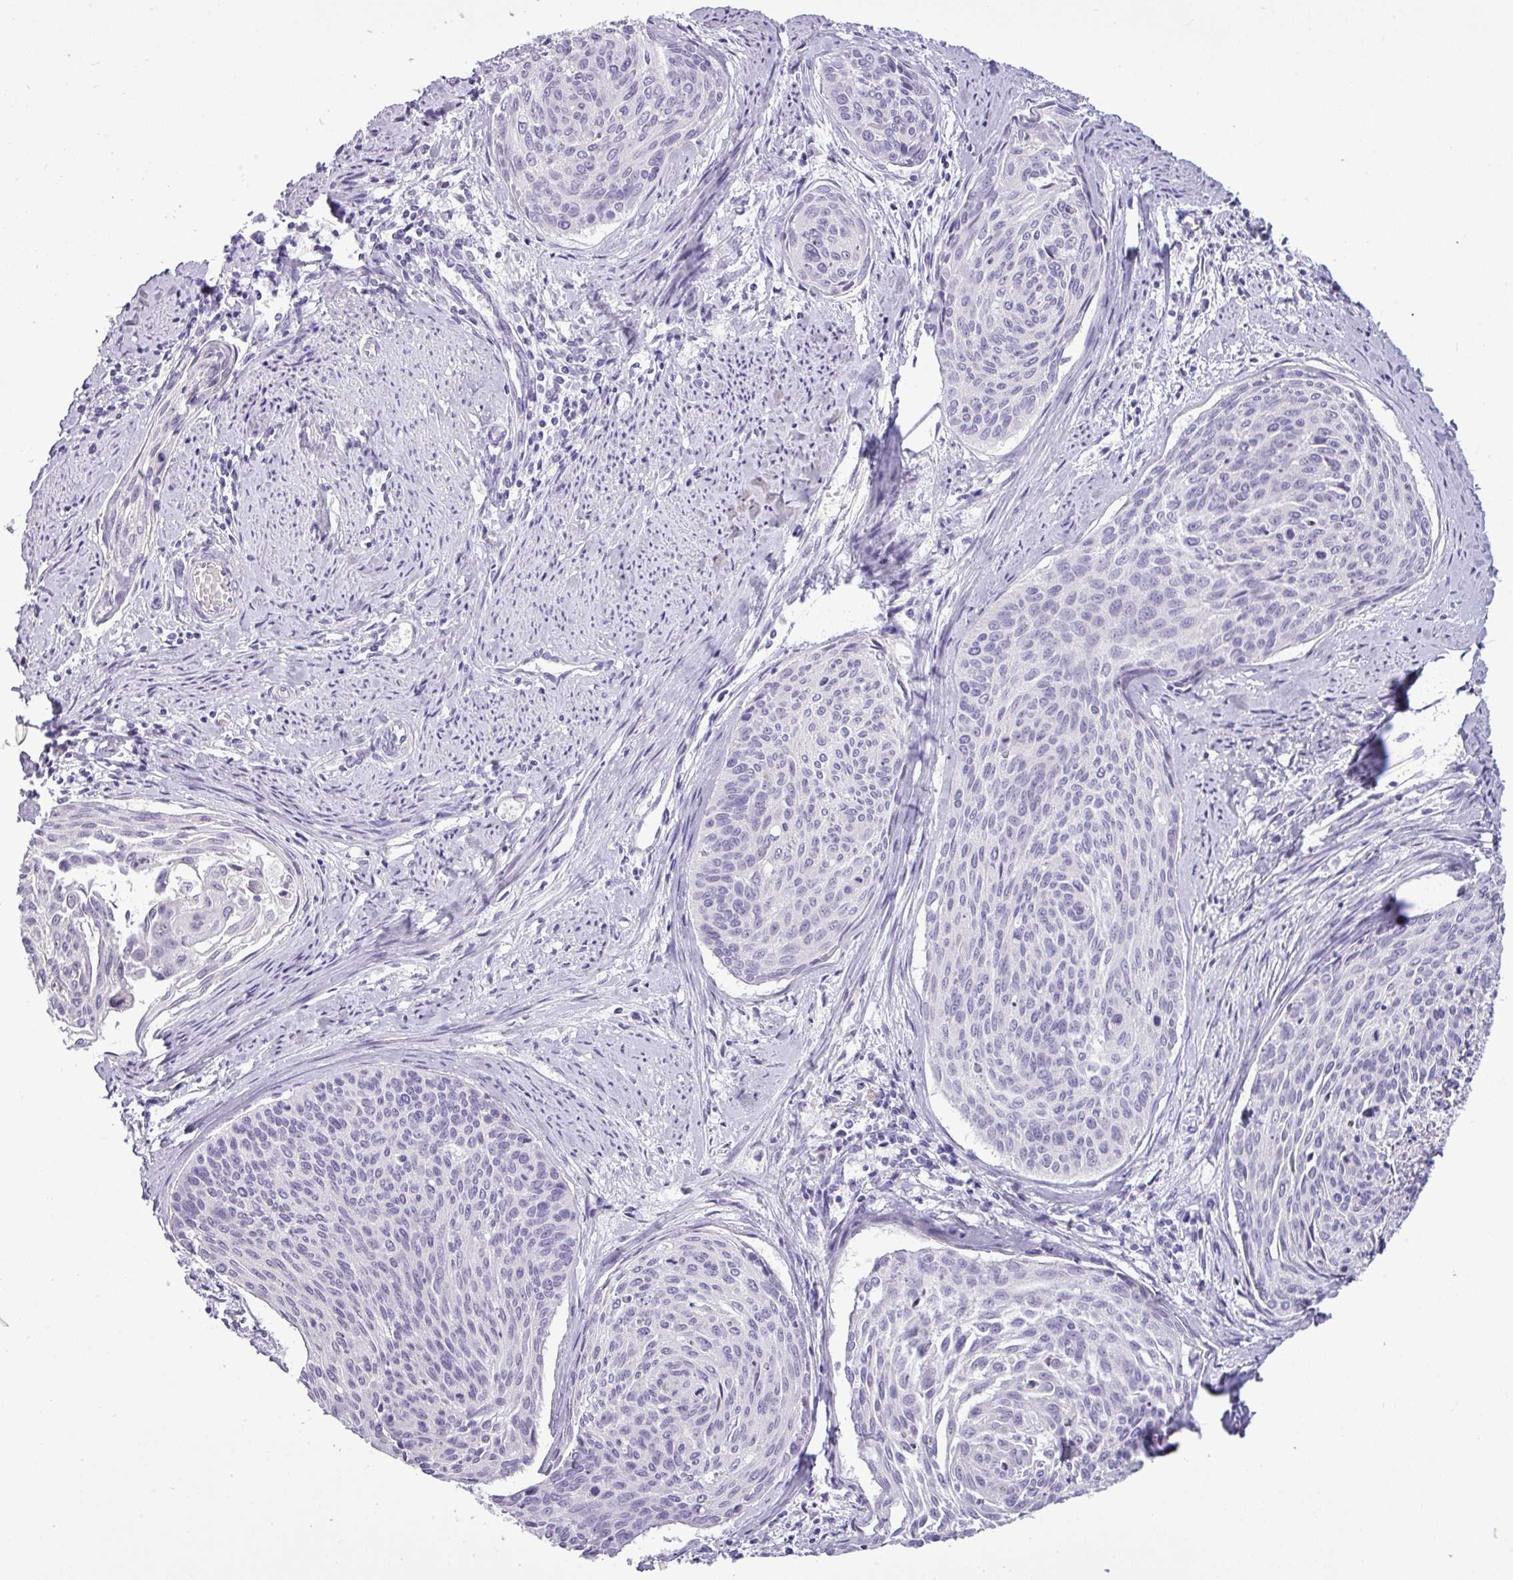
{"staining": {"intensity": "negative", "quantity": "none", "location": "none"}, "tissue": "cervical cancer", "cell_type": "Tumor cells", "image_type": "cancer", "snomed": [{"axis": "morphology", "description": "Squamous cell carcinoma, NOS"}, {"axis": "topography", "description": "Cervix"}], "caption": "A histopathology image of squamous cell carcinoma (cervical) stained for a protein exhibits no brown staining in tumor cells. The staining is performed using DAB brown chromogen with nuclei counter-stained in using hematoxylin.", "gene": "TMEM91", "patient": {"sex": "female", "age": 55}}